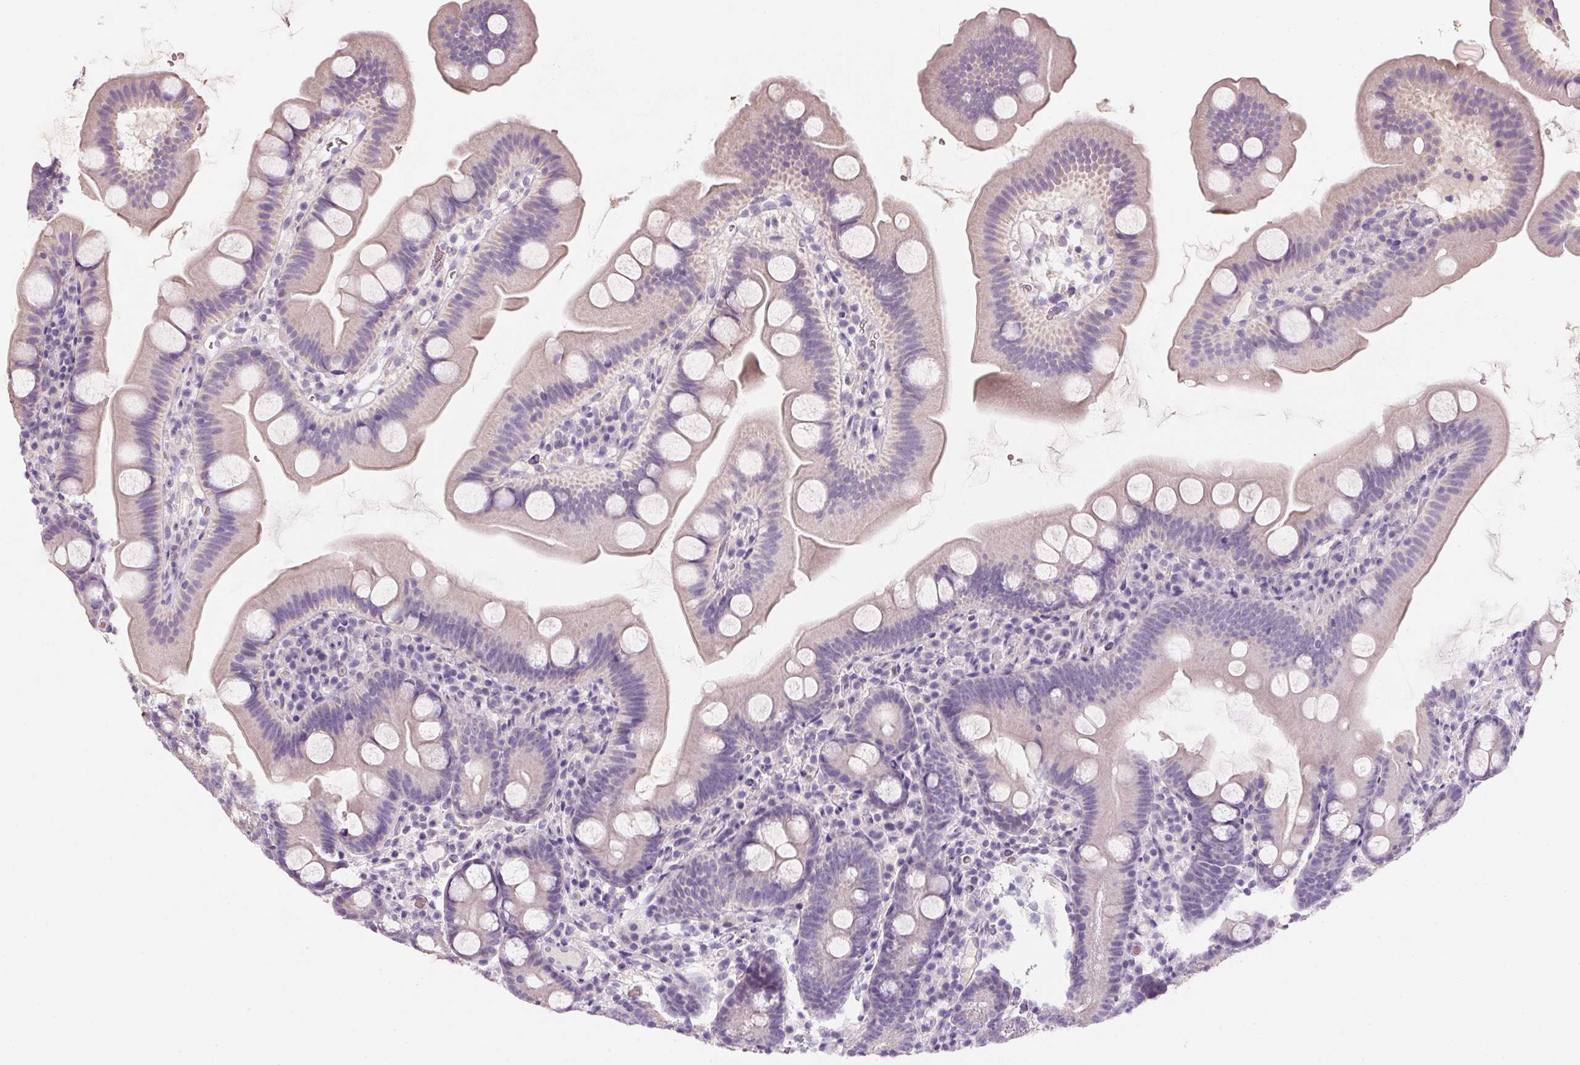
{"staining": {"intensity": "negative", "quantity": "none", "location": "none"}, "tissue": "small intestine", "cell_type": "Glandular cells", "image_type": "normal", "snomed": [{"axis": "morphology", "description": "Normal tissue, NOS"}, {"axis": "topography", "description": "Small intestine"}], "caption": "Small intestine stained for a protein using IHC reveals no positivity glandular cells.", "gene": "HSD17B1", "patient": {"sex": "female", "age": 68}}